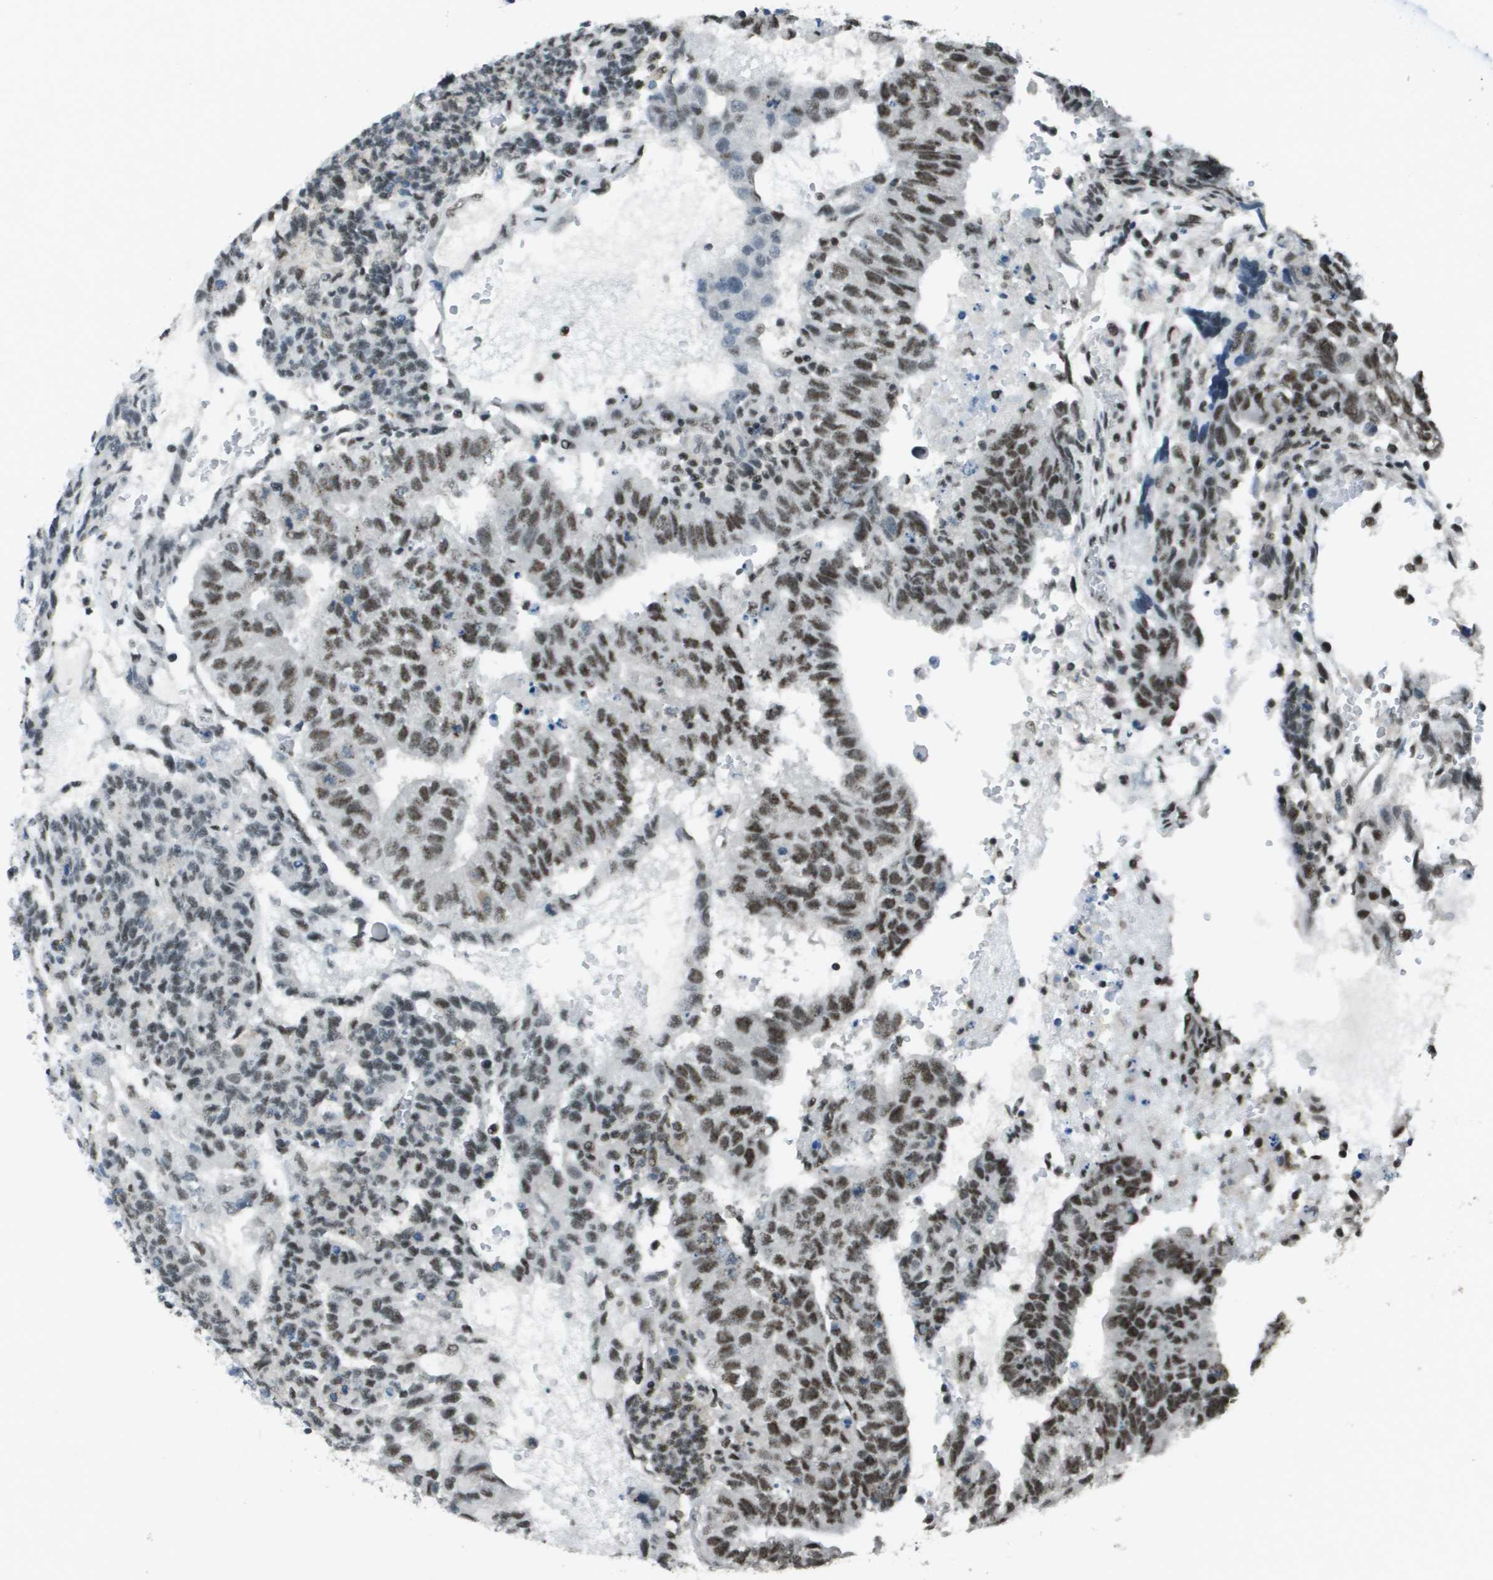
{"staining": {"intensity": "moderate", "quantity": ">75%", "location": "nuclear"}, "tissue": "testis cancer", "cell_type": "Tumor cells", "image_type": "cancer", "snomed": [{"axis": "morphology", "description": "Seminoma, NOS"}, {"axis": "morphology", "description": "Carcinoma, Embryonal, NOS"}, {"axis": "topography", "description": "Testis"}], "caption": "Human embryonal carcinoma (testis) stained with a protein marker exhibits moderate staining in tumor cells.", "gene": "DEPDC1", "patient": {"sex": "male", "age": 52}}